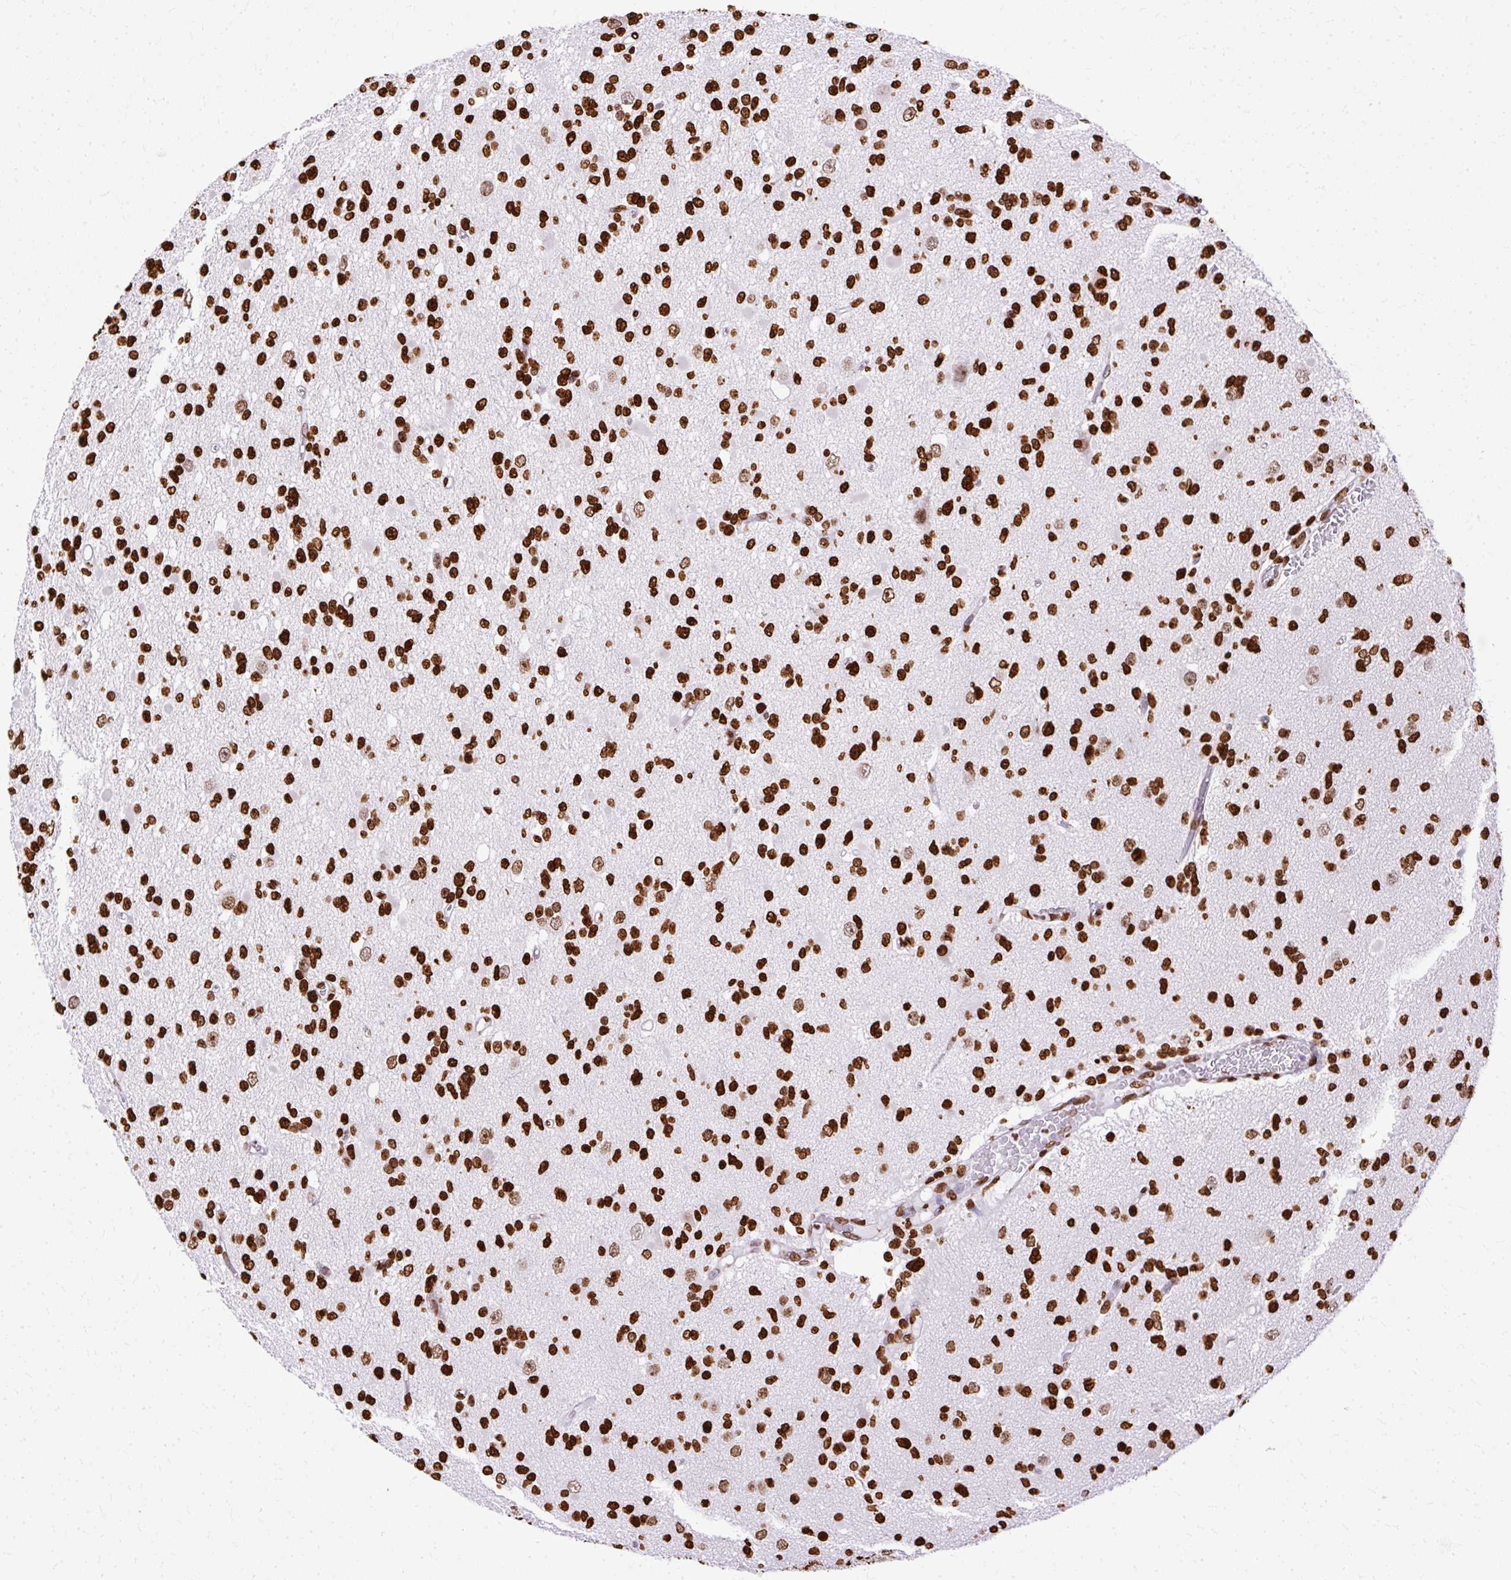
{"staining": {"intensity": "strong", "quantity": ">75%", "location": "nuclear"}, "tissue": "glioma", "cell_type": "Tumor cells", "image_type": "cancer", "snomed": [{"axis": "morphology", "description": "Glioma, malignant, Low grade"}, {"axis": "topography", "description": "Brain"}], "caption": "A micrograph of human glioma stained for a protein exhibits strong nuclear brown staining in tumor cells. (Stains: DAB in brown, nuclei in blue, Microscopy: brightfield microscopy at high magnification).", "gene": "TMEM184C", "patient": {"sex": "female", "age": 22}}